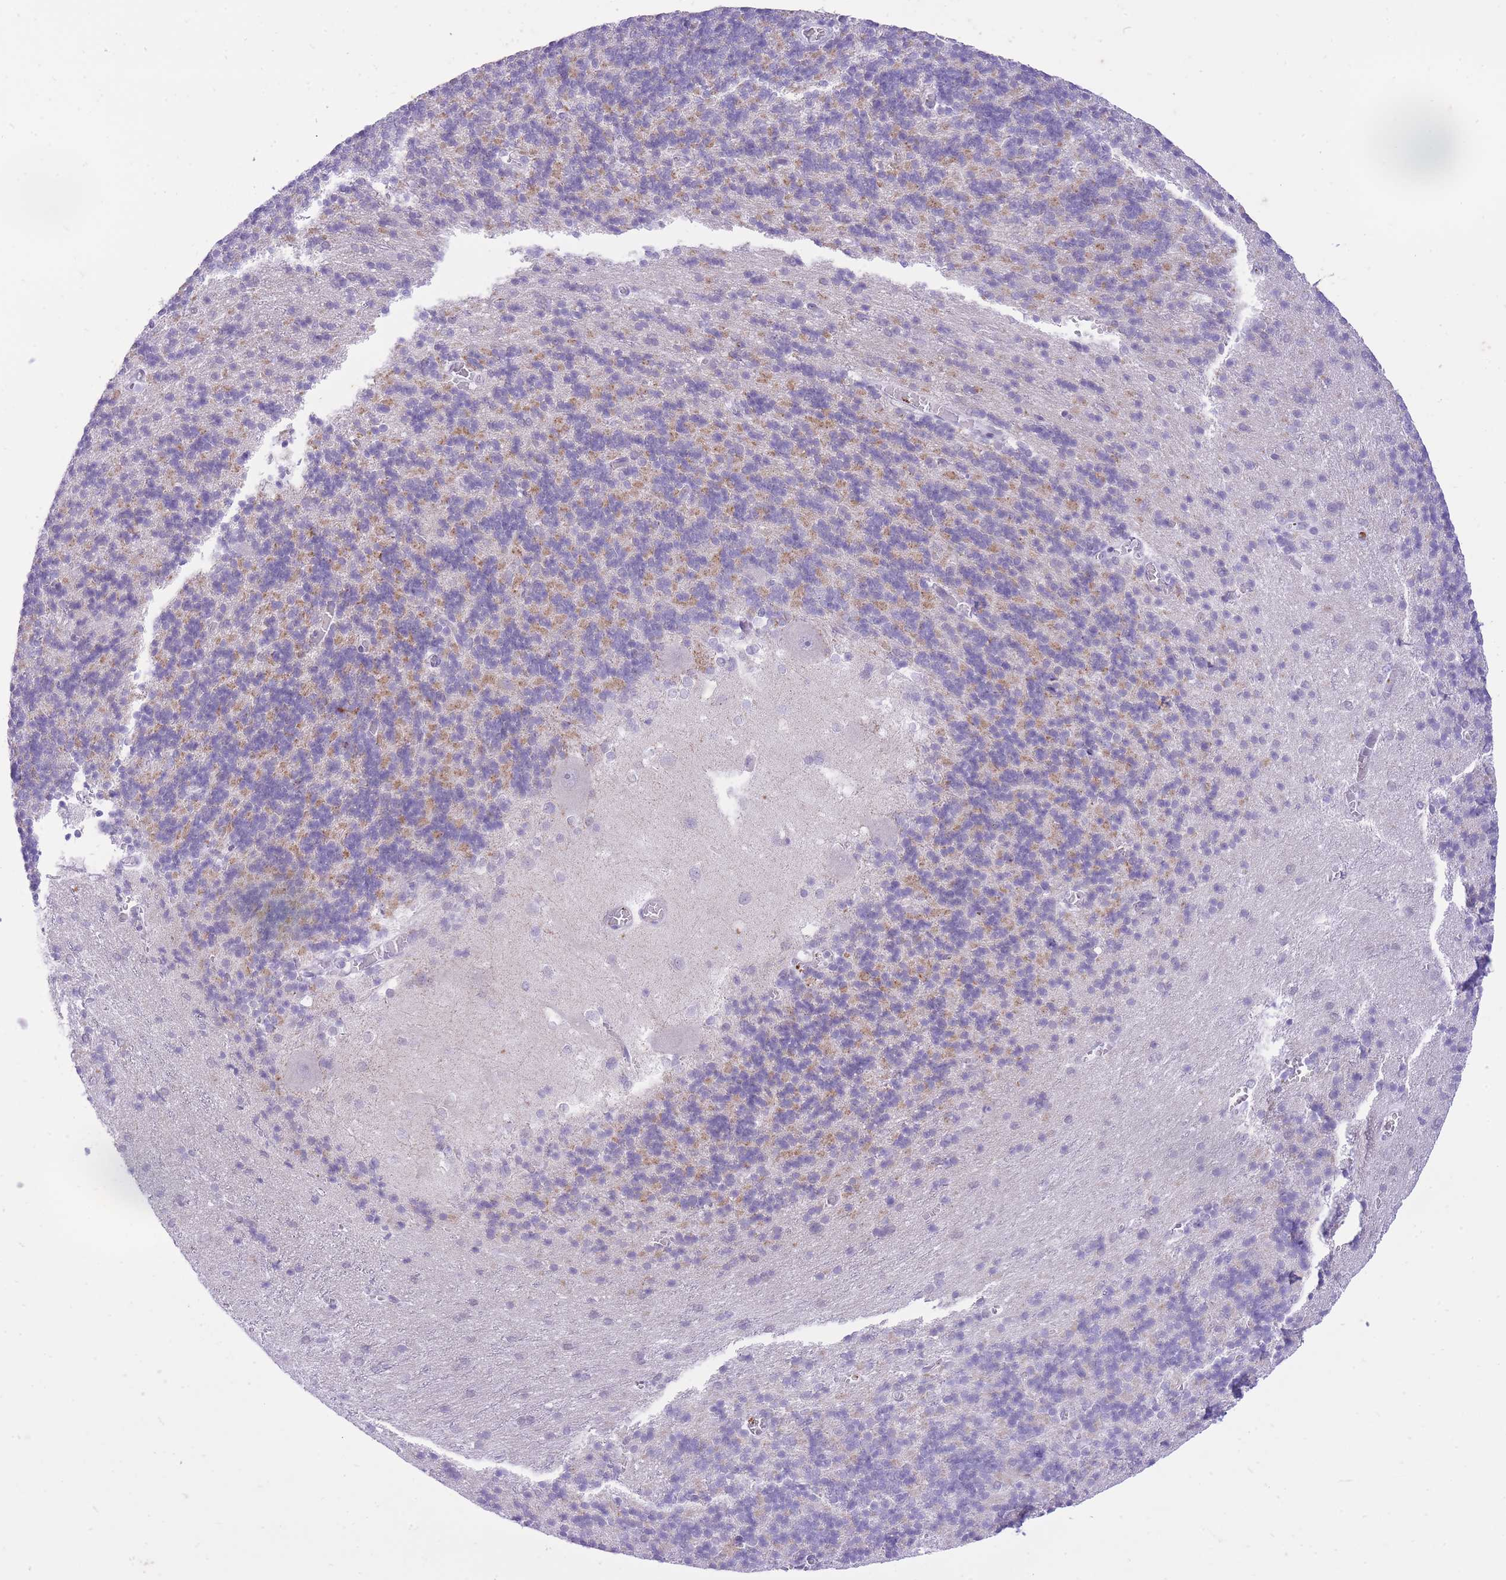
{"staining": {"intensity": "moderate", "quantity": "<25%", "location": "cytoplasmic/membranous"}, "tissue": "cerebellum", "cell_type": "Cells in granular layer", "image_type": "normal", "snomed": [{"axis": "morphology", "description": "Normal tissue, NOS"}, {"axis": "topography", "description": "Cerebellum"}], "caption": "A high-resolution image shows IHC staining of normal cerebellum, which displays moderate cytoplasmic/membranous positivity in approximately <25% of cells in granular layer.", "gene": "DENND2D", "patient": {"sex": "male", "age": 37}}